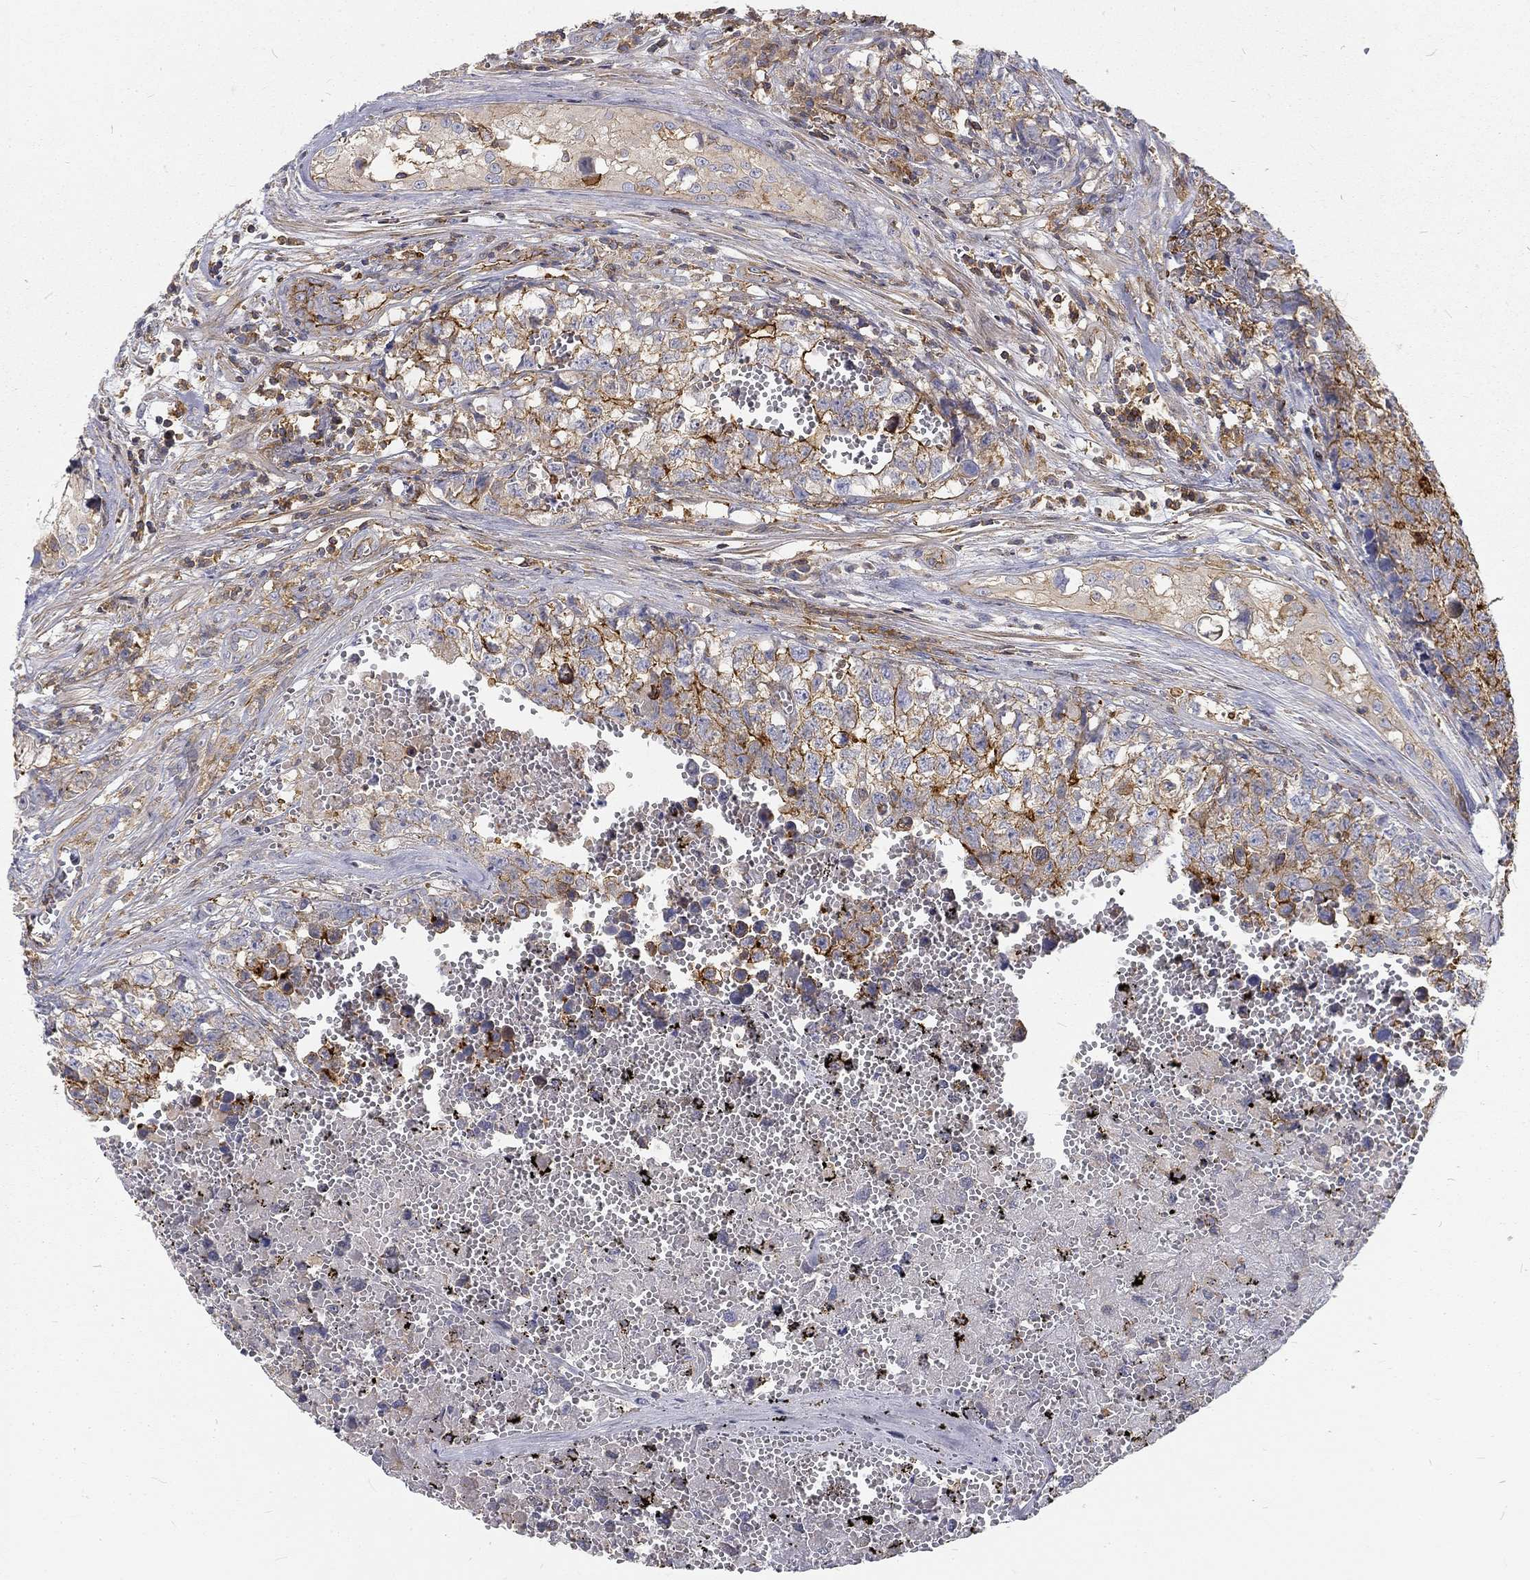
{"staining": {"intensity": "moderate", "quantity": "<25%", "location": "cytoplasmic/membranous"}, "tissue": "testis cancer", "cell_type": "Tumor cells", "image_type": "cancer", "snomed": [{"axis": "morphology", "description": "Seminoma, NOS"}, {"axis": "morphology", "description": "Carcinoma, Embryonal, NOS"}, {"axis": "topography", "description": "Testis"}], "caption": "Protein expression by immunohistochemistry (IHC) reveals moderate cytoplasmic/membranous positivity in about <25% of tumor cells in testis cancer (embryonal carcinoma).", "gene": "MTMR11", "patient": {"sex": "male", "age": 22}}